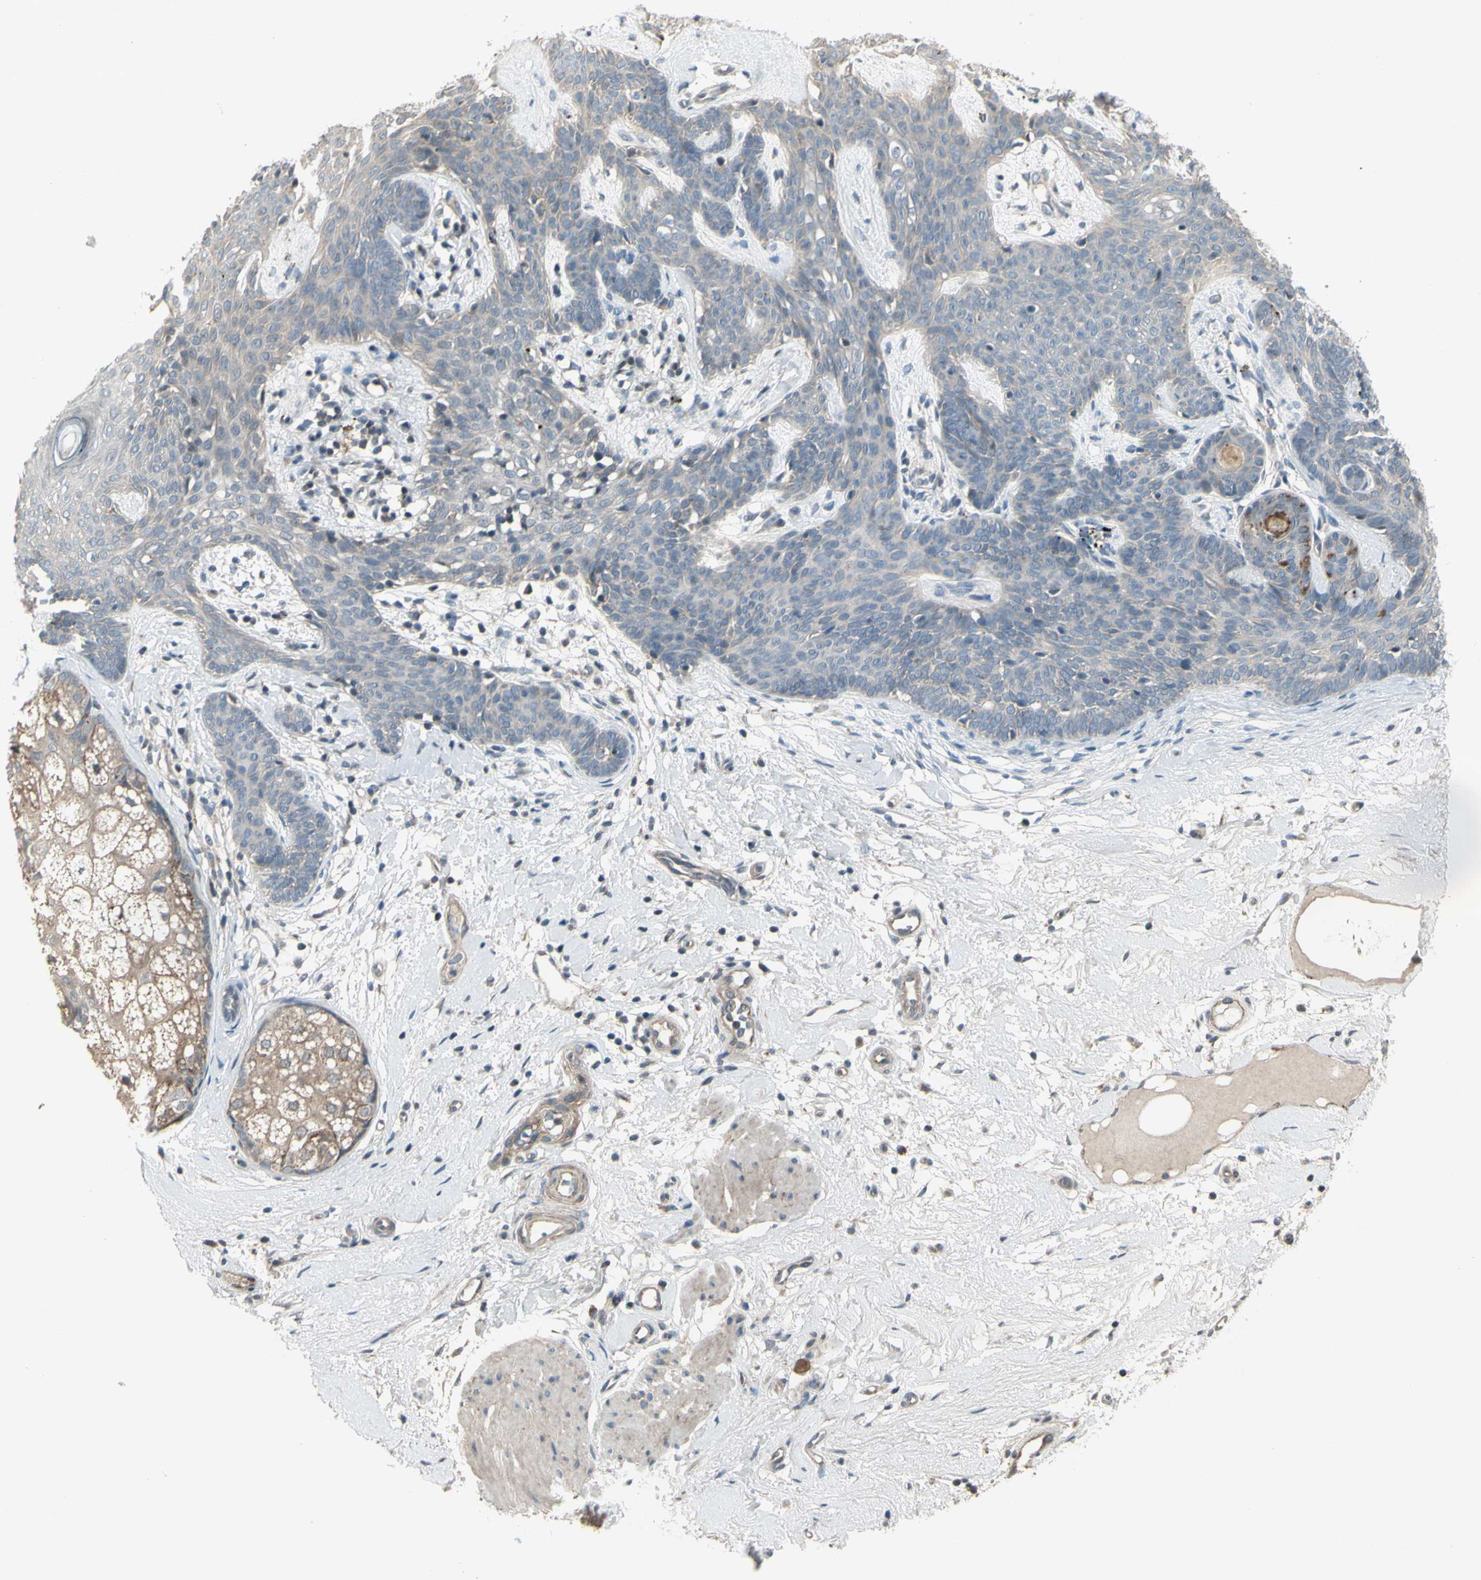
{"staining": {"intensity": "weak", "quantity": "<25%", "location": "cytoplasmic/membranous"}, "tissue": "skin cancer", "cell_type": "Tumor cells", "image_type": "cancer", "snomed": [{"axis": "morphology", "description": "Developmental malformation"}, {"axis": "morphology", "description": "Basal cell carcinoma"}, {"axis": "topography", "description": "Skin"}], "caption": "This is an immunohistochemistry (IHC) histopathology image of skin basal cell carcinoma. There is no expression in tumor cells.", "gene": "OSTM1", "patient": {"sex": "female", "age": 62}}